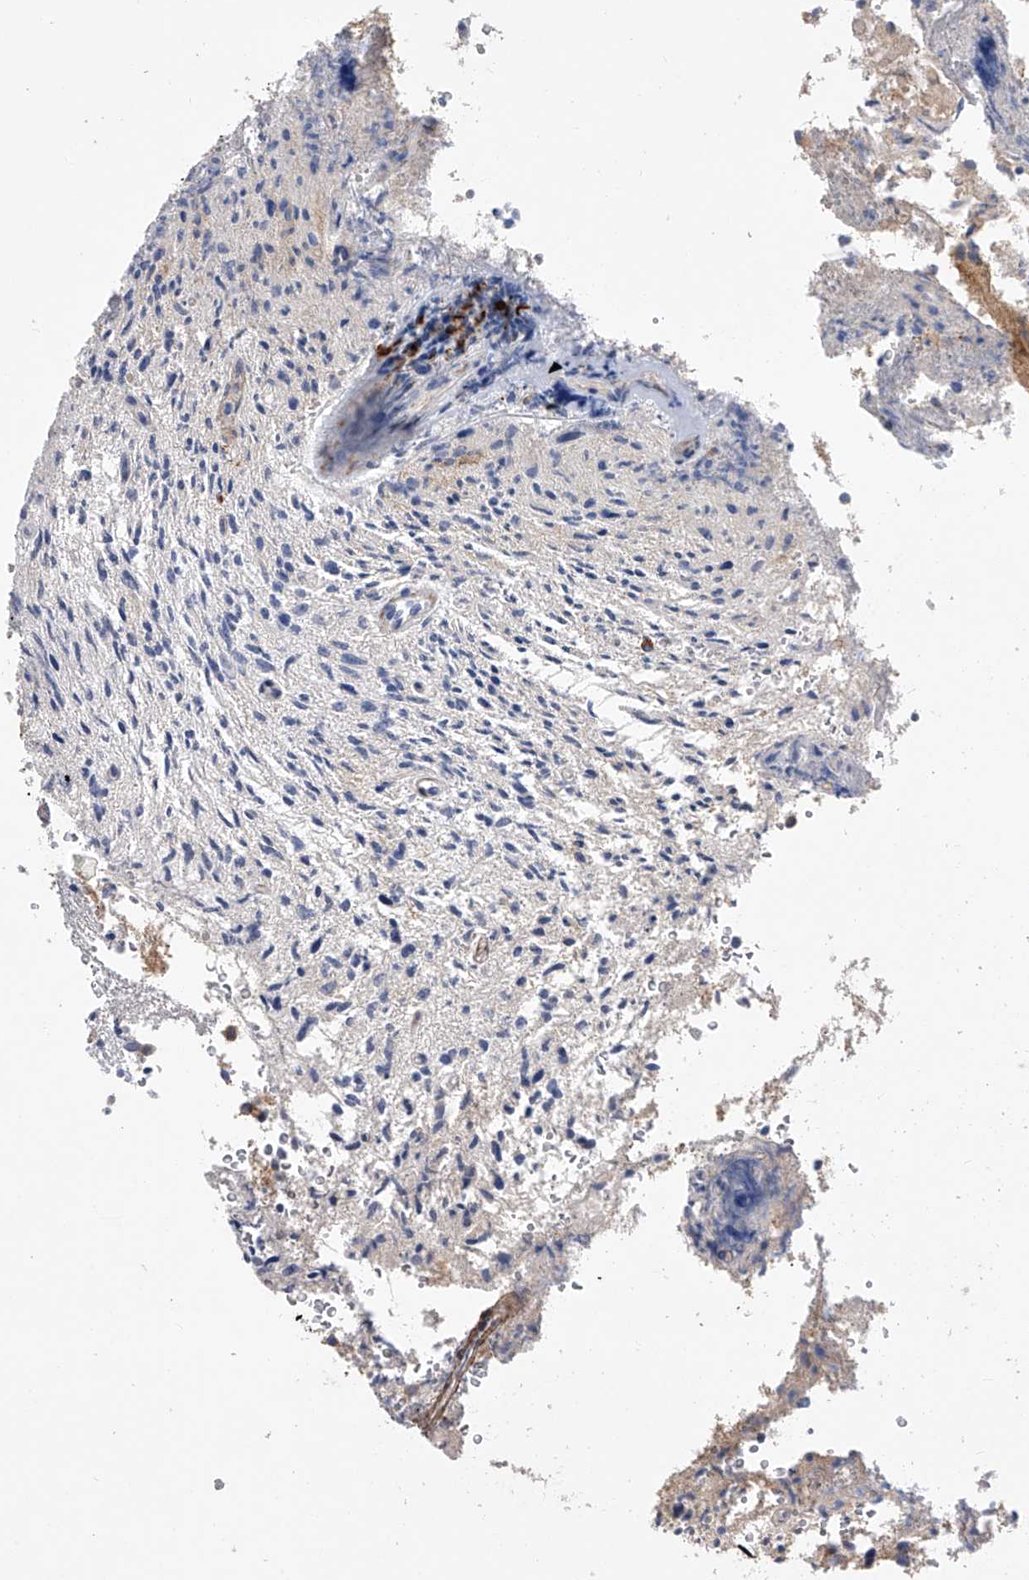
{"staining": {"intensity": "negative", "quantity": "none", "location": "none"}, "tissue": "glioma", "cell_type": "Tumor cells", "image_type": "cancer", "snomed": [{"axis": "morphology", "description": "Glioma, malignant, High grade"}, {"axis": "topography", "description": "Brain"}], "caption": "Immunohistochemistry of glioma exhibits no positivity in tumor cells.", "gene": "PDSS2", "patient": {"sex": "female", "age": 57}}